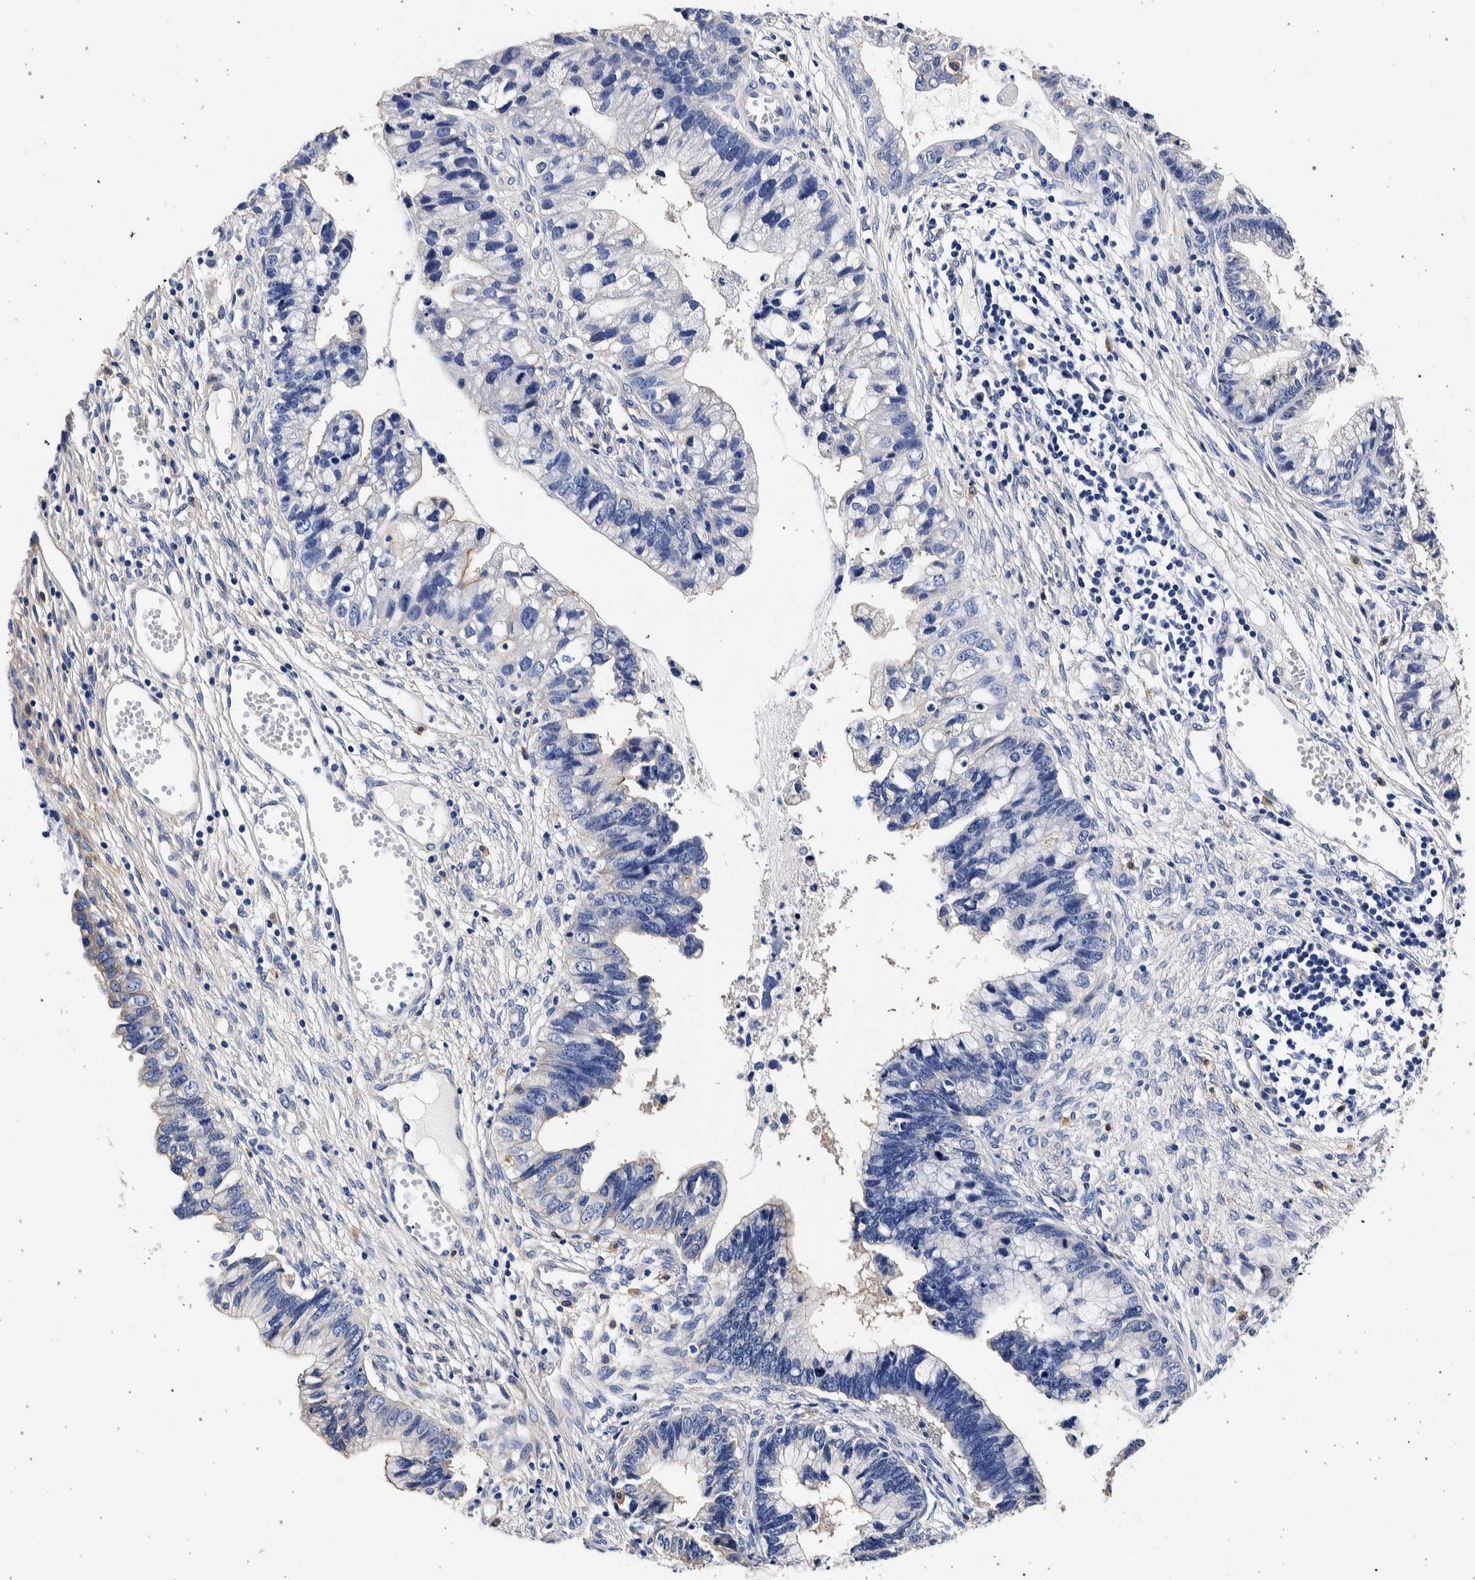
{"staining": {"intensity": "negative", "quantity": "none", "location": "none"}, "tissue": "cervical cancer", "cell_type": "Tumor cells", "image_type": "cancer", "snomed": [{"axis": "morphology", "description": "Adenocarcinoma, NOS"}, {"axis": "topography", "description": "Cervix"}], "caption": "Immunohistochemical staining of cervical adenocarcinoma demonstrates no significant staining in tumor cells.", "gene": "NIBAN2", "patient": {"sex": "female", "age": 44}}